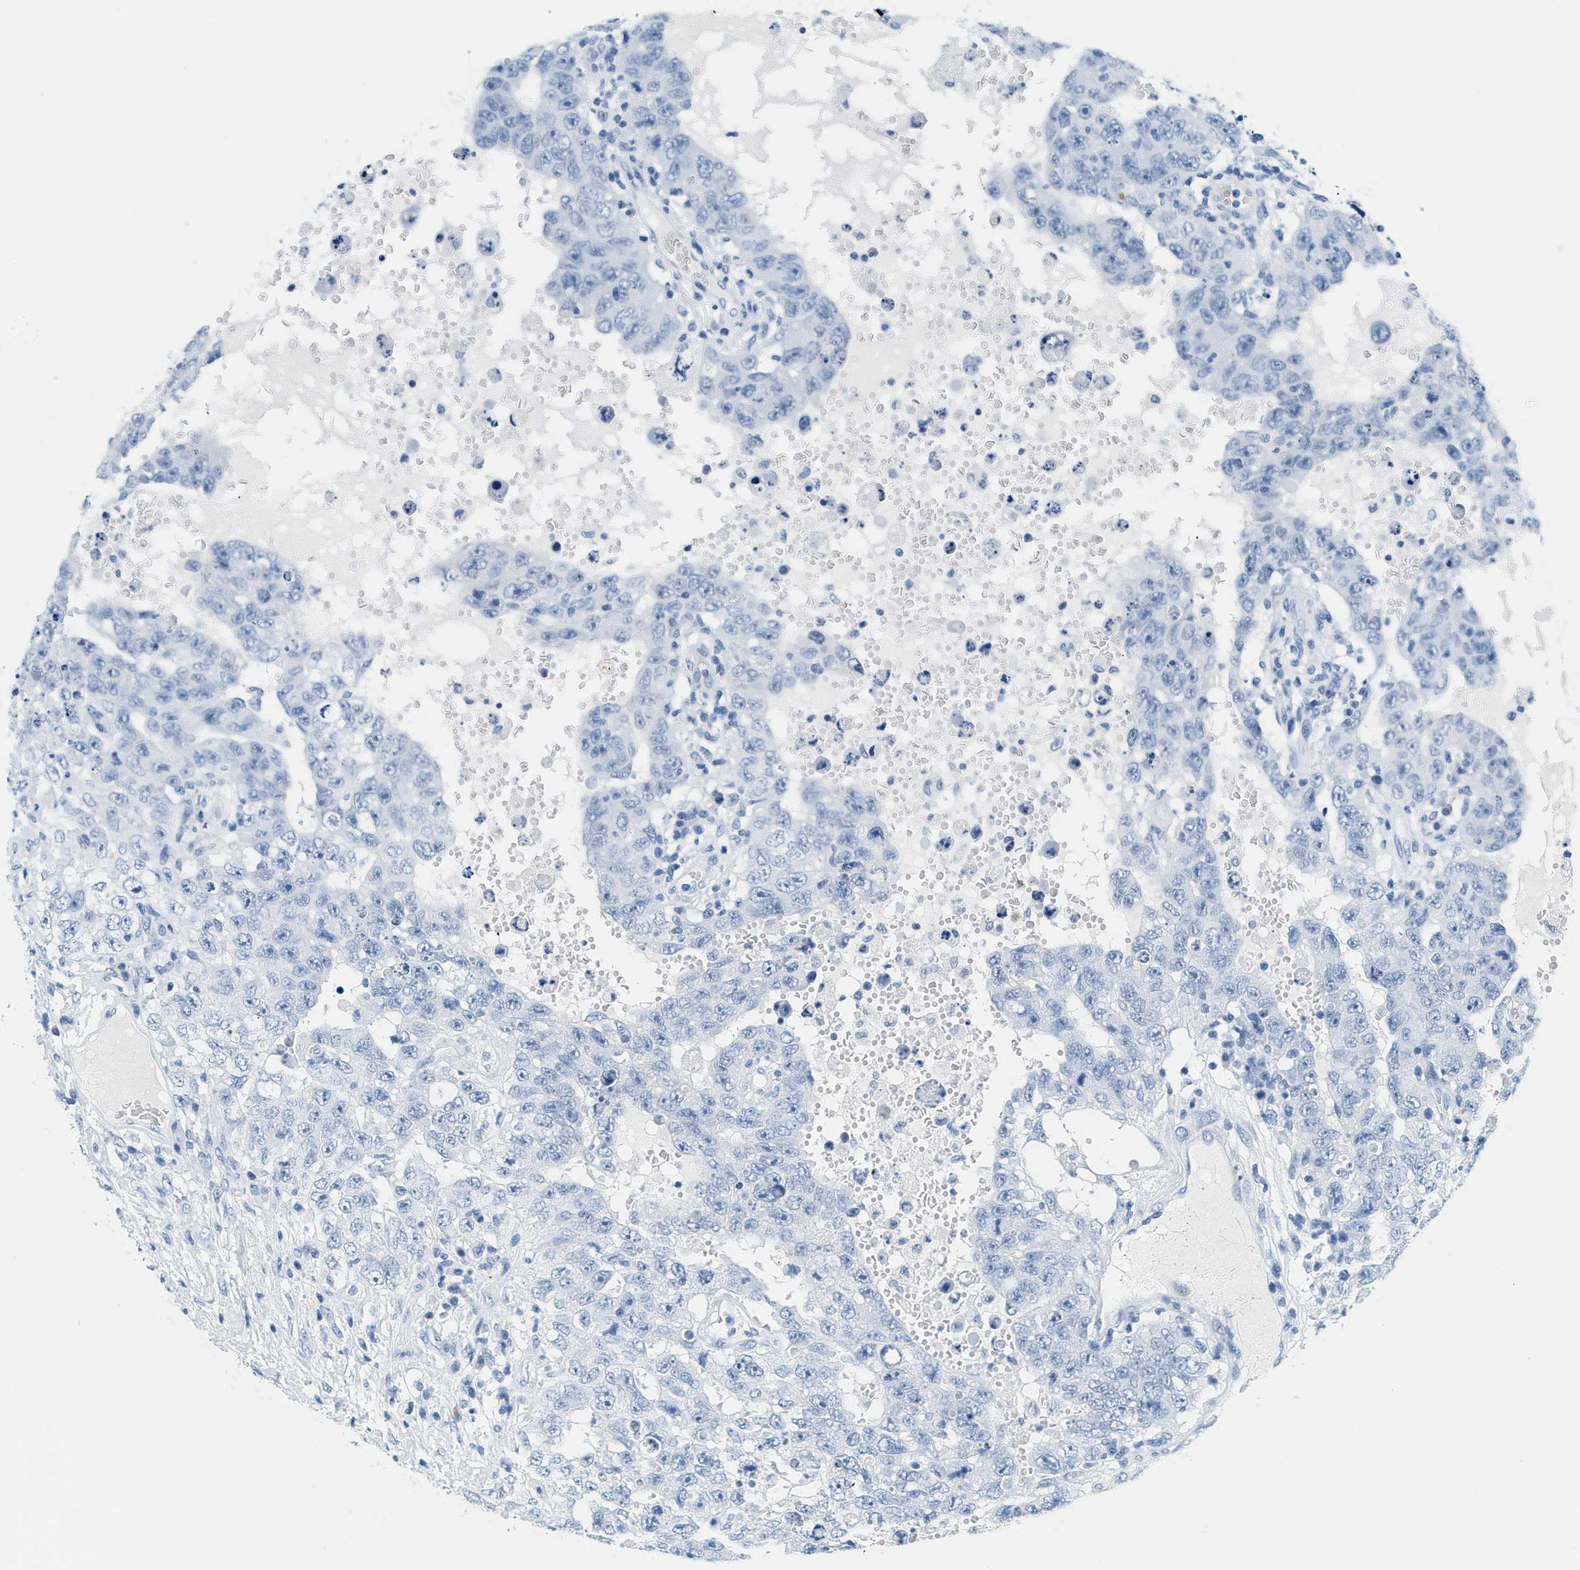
{"staining": {"intensity": "negative", "quantity": "none", "location": "none"}, "tissue": "testis cancer", "cell_type": "Tumor cells", "image_type": "cancer", "snomed": [{"axis": "morphology", "description": "Carcinoma, Embryonal, NOS"}, {"axis": "topography", "description": "Testis"}], "caption": "Immunohistochemistry histopathology image of neoplastic tissue: human embryonal carcinoma (testis) stained with DAB displays no significant protein positivity in tumor cells.", "gene": "LCN2", "patient": {"sex": "male", "age": 26}}